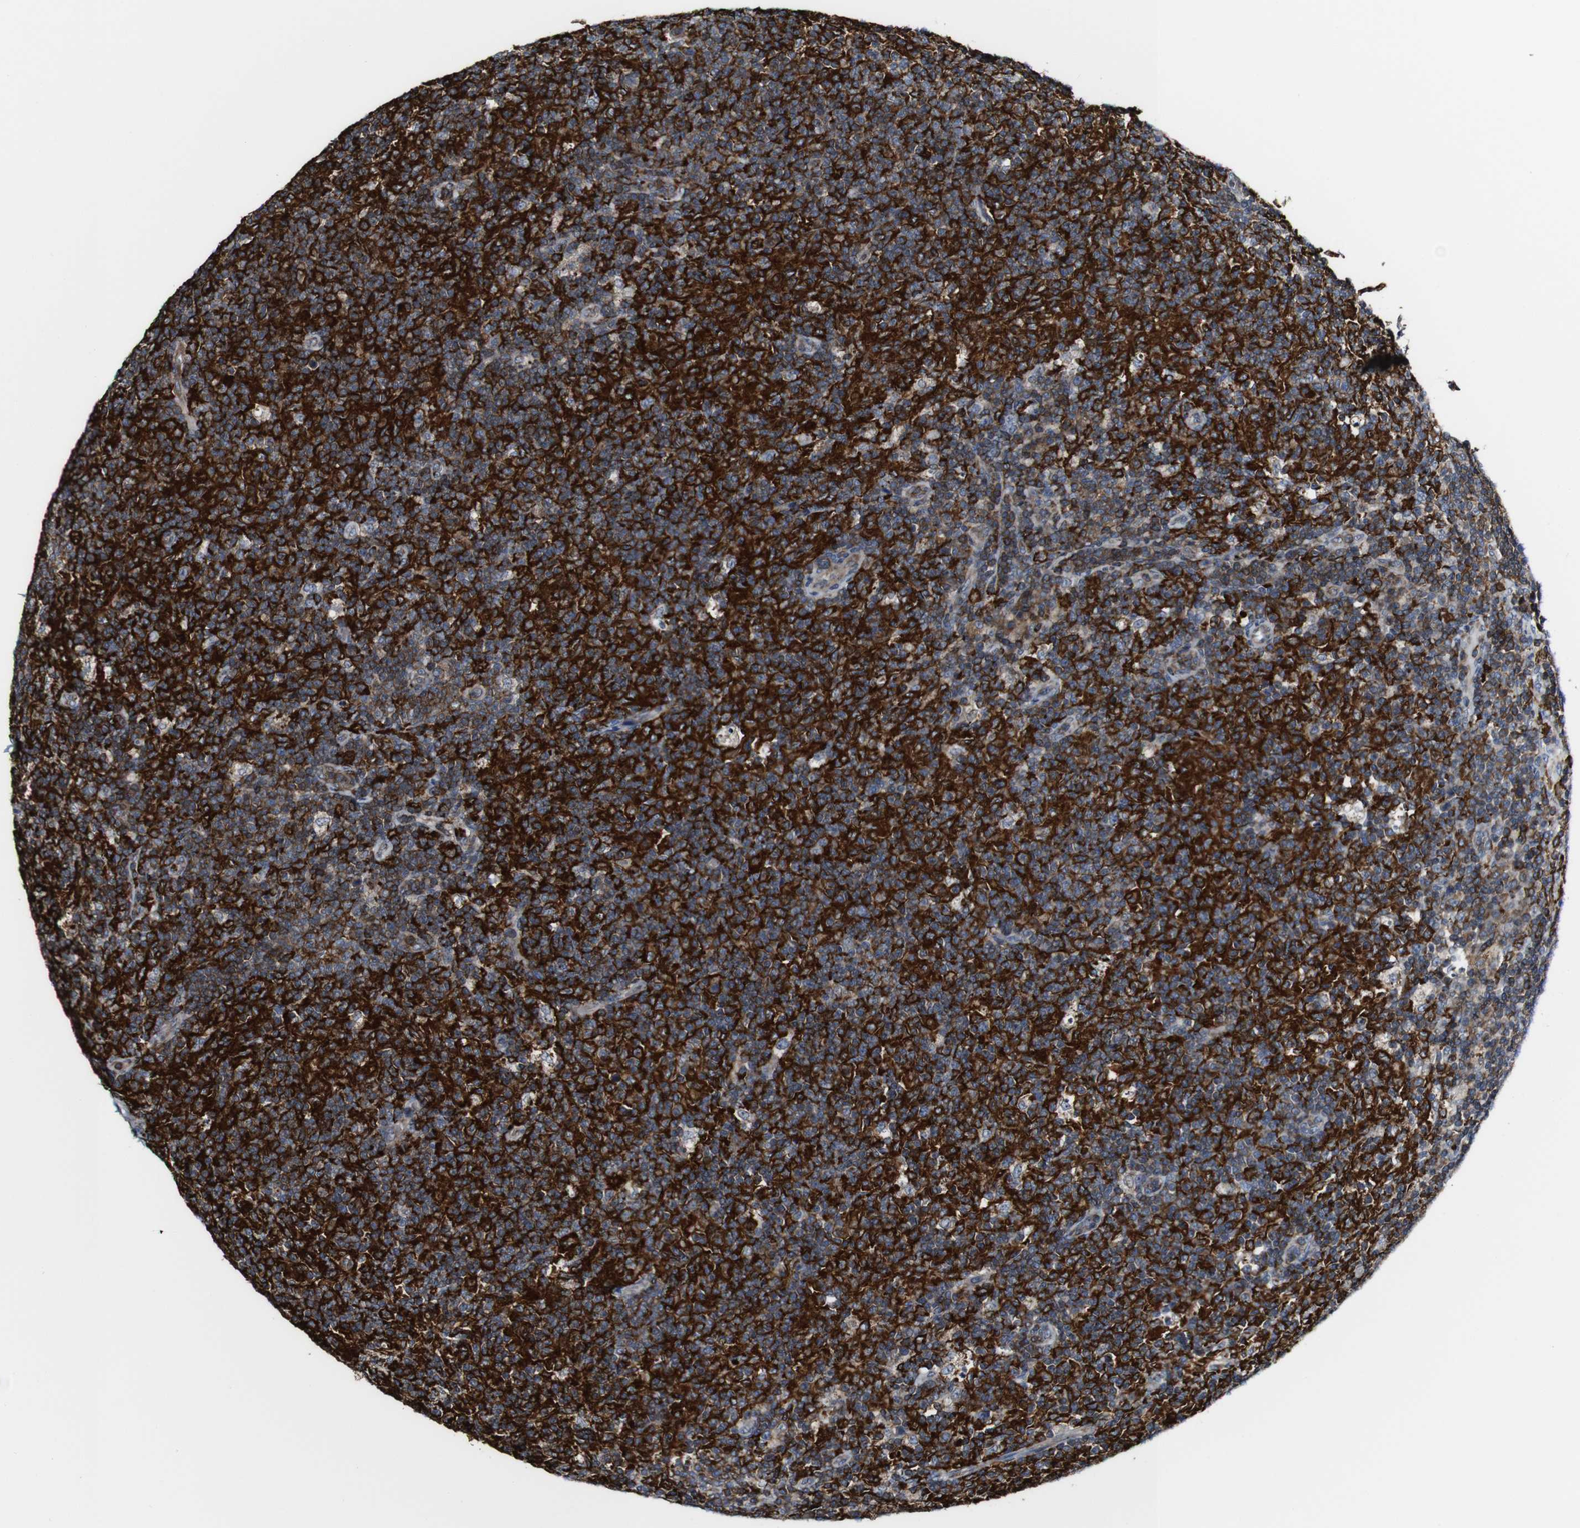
{"staining": {"intensity": "moderate", "quantity": "25%-75%", "location": "cytoplasmic/membranous"}, "tissue": "lymph node", "cell_type": "Germinal center cells", "image_type": "normal", "snomed": [{"axis": "morphology", "description": "Normal tissue, NOS"}, {"axis": "morphology", "description": "Inflammation, NOS"}, {"axis": "topography", "description": "Lymph node"}], "caption": "Protein positivity by immunohistochemistry exhibits moderate cytoplasmic/membranous positivity in about 25%-75% of germinal center cells in unremarkable lymph node. Using DAB (3,3'-diaminobenzidine) (brown) and hematoxylin (blue) stains, captured at high magnification using brightfield microscopy.", "gene": "JAK2", "patient": {"sex": "male", "age": 55}}